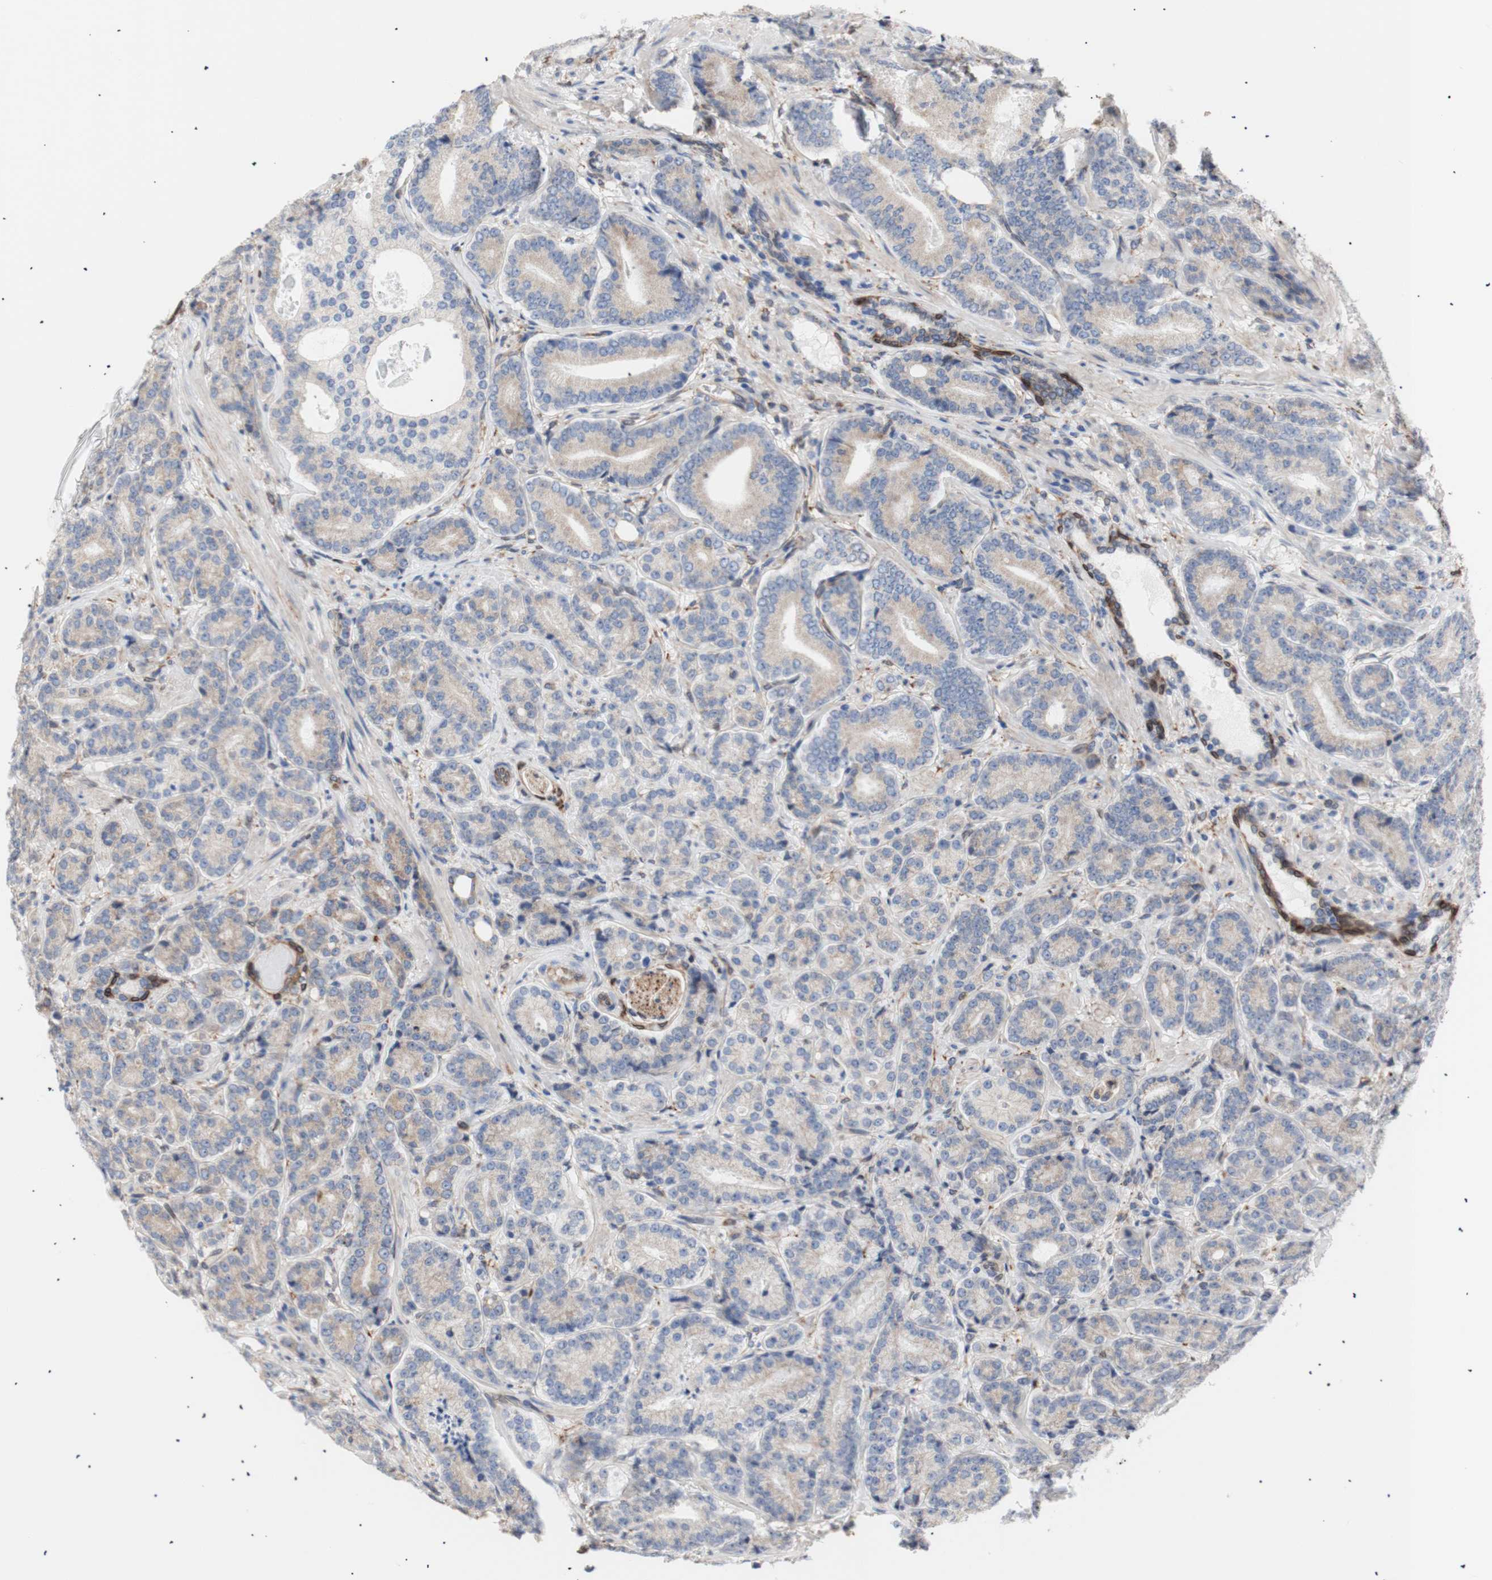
{"staining": {"intensity": "weak", "quantity": "<25%", "location": "cytoplasmic/membranous"}, "tissue": "prostate cancer", "cell_type": "Tumor cells", "image_type": "cancer", "snomed": [{"axis": "morphology", "description": "Adenocarcinoma, High grade"}, {"axis": "topography", "description": "Prostate"}], "caption": "DAB (3,3'-diaminobenzidine) immunohistochemical staining of human adenocarcinoma (high-grade) (prostate) displays no significant expression in tumor cells.", "gene": "ERLIN1", "patient": {"sex": "male", "age": 61}}